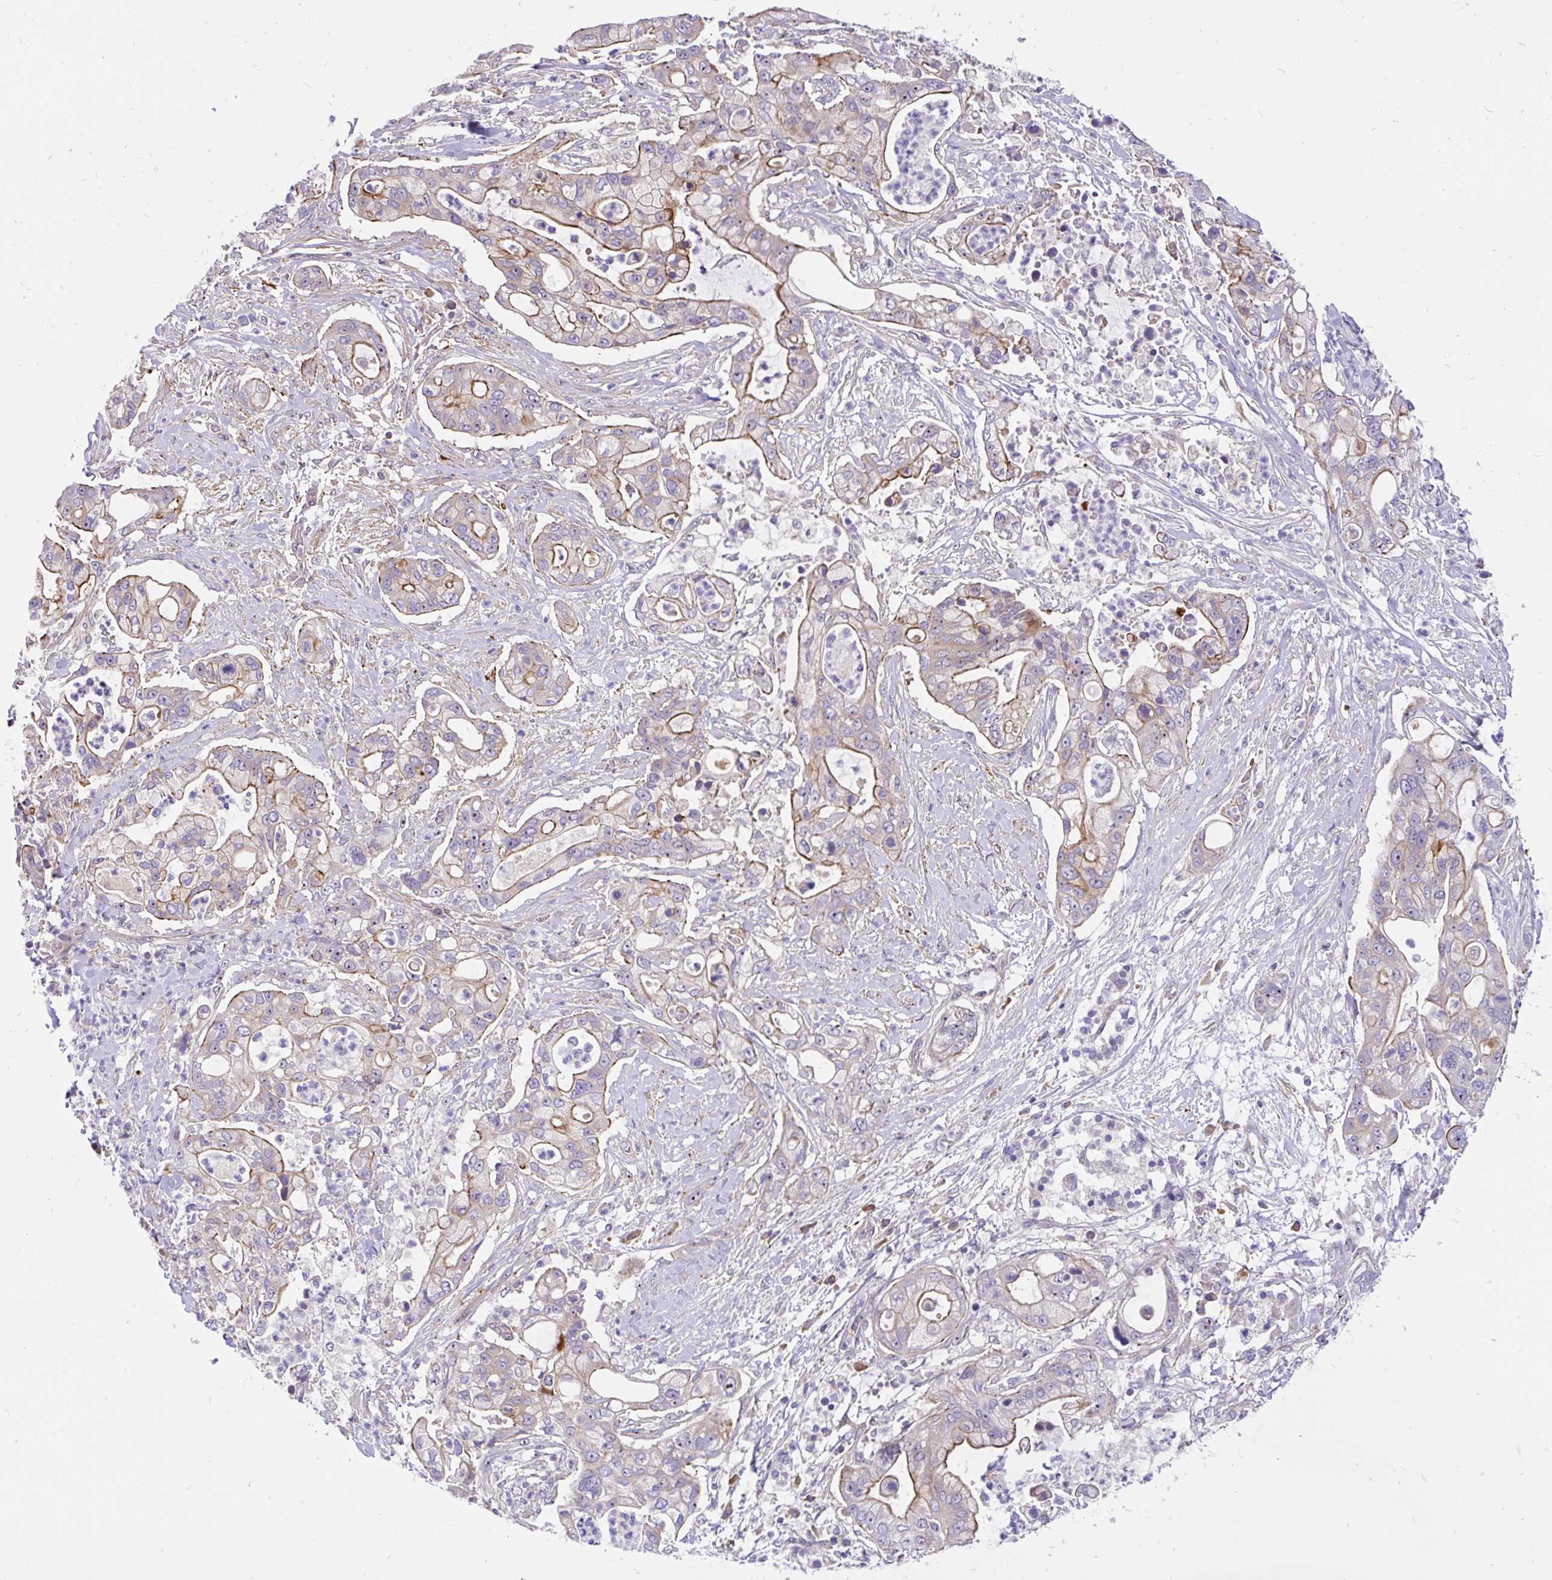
{"staining": {"intensity": "moderate", "quantity": "25%-75%", "location": "cytoplasmic/membranous"}, "tissue": "pancreatic cancer", "cell_type": "Tumor cells", "image_type": "cancer", "snomed": [{"axis": "morphology", "description": "Adenocarcinoma, NOS"}, {"axis": "topography", "description": "Pancreas"}], "caption": "Pancreatic cancer was stained to show a protein in brown. There is medium levels of moderate cytoplasmic/membranous staining in approximately 25%-75% of tumor cells. The staining was performed using DAB to visualize the protein expression in brown, while the nuclei were stained in blue with hematoxylin (Magnification: 20x).", "gene": "LRRC26", "patient": {"sex": "female", "age": 69}}